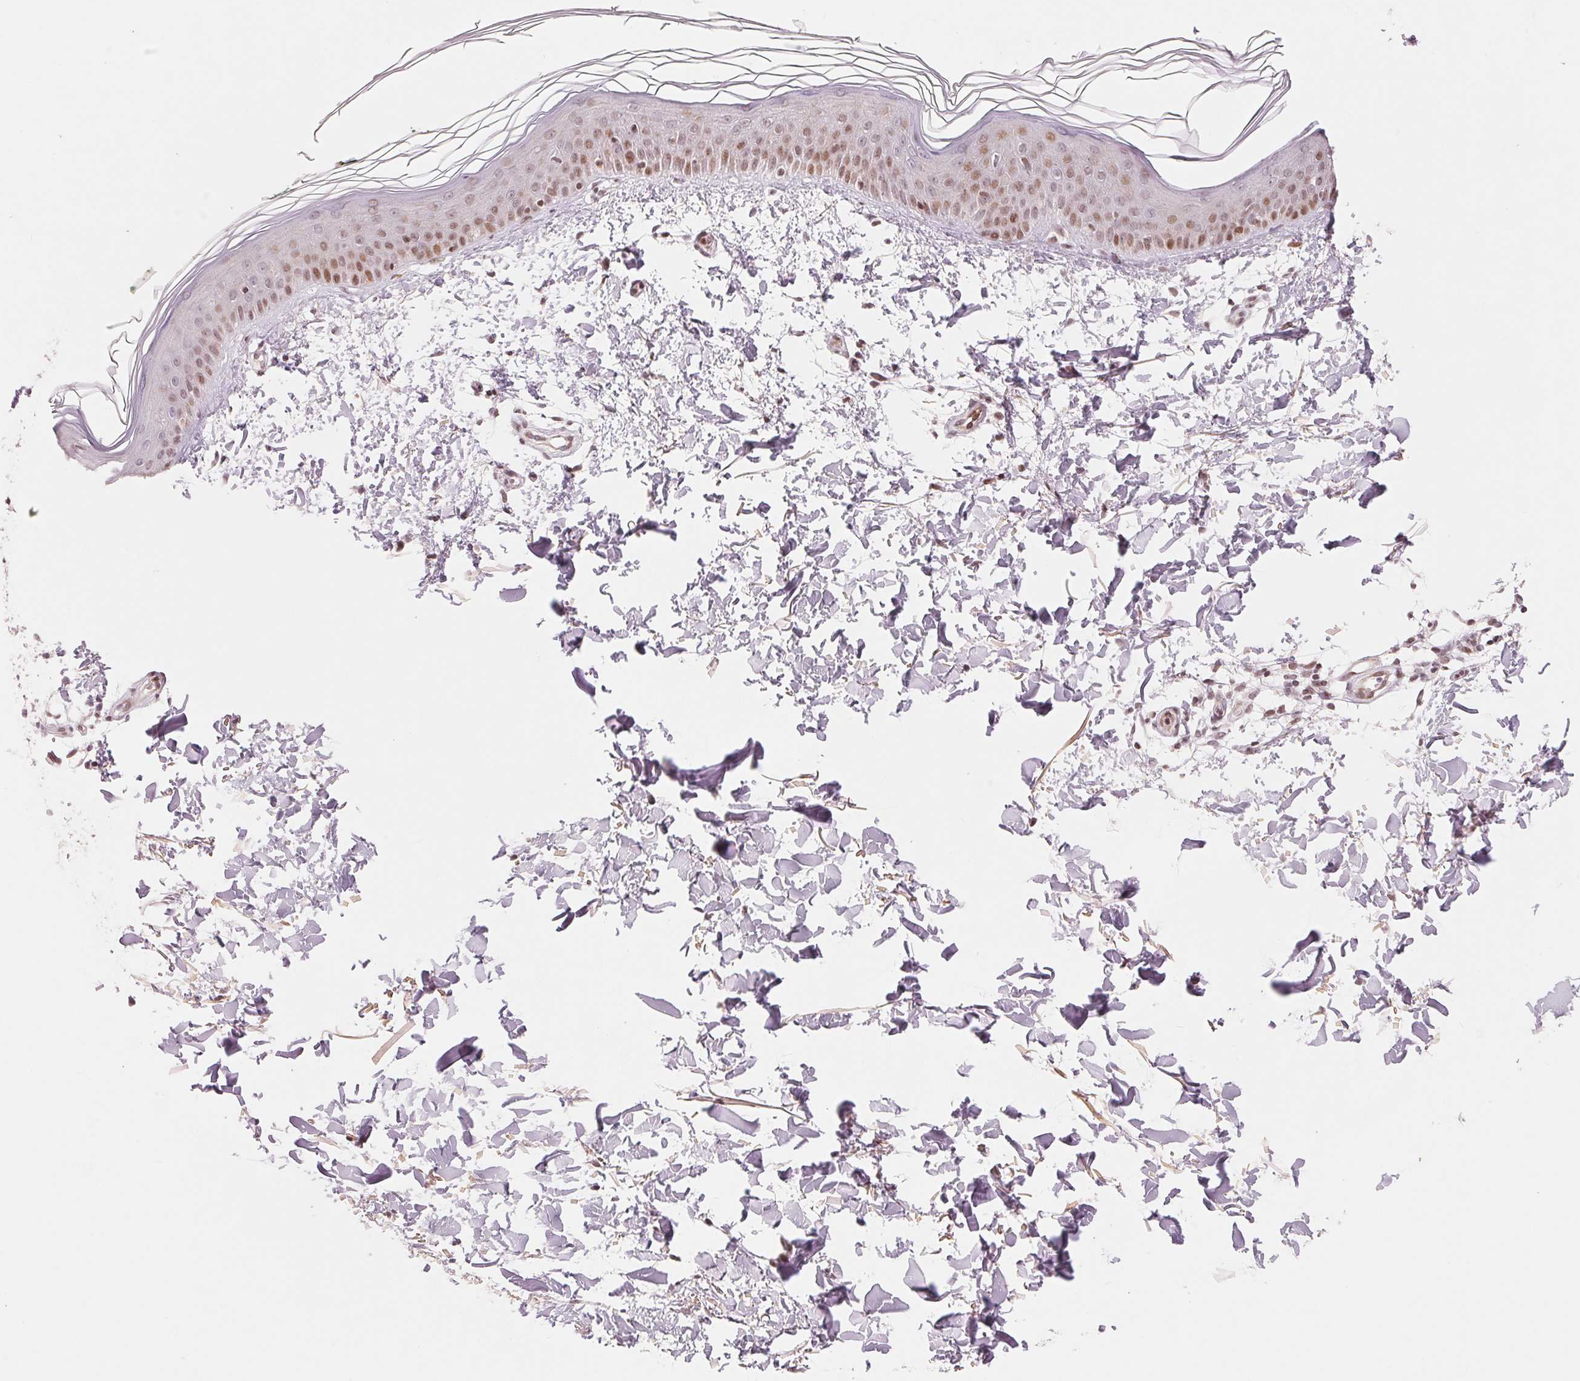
{"staining": {"intensity": "moderate", "quantity": "25%-75%", "location": "nuclear"}, "tissue": "skin", "cell_type": "Fibroblasts", "image_type": "normal", "snomed": [{"axis": "morphology", "description": "Normal tissue, NOS"}, {"axis": "topography", "description": "Skin"}], "caption": "Immunohistochemistry (IHC) staining of unremarkable skin, which exhibits medium levels of moderate nuclear staining in about 25%-75% of fibroblasts indicating moderate nuclear protein expression. The staining was performed using DAB (3,3'-diaminobenzidine) (brown) for protein detection and nuclei were counterstained in hematoxylin (blue).", "gene": "SLC17A4", "patient": {"sex": "female", "age": 62}}